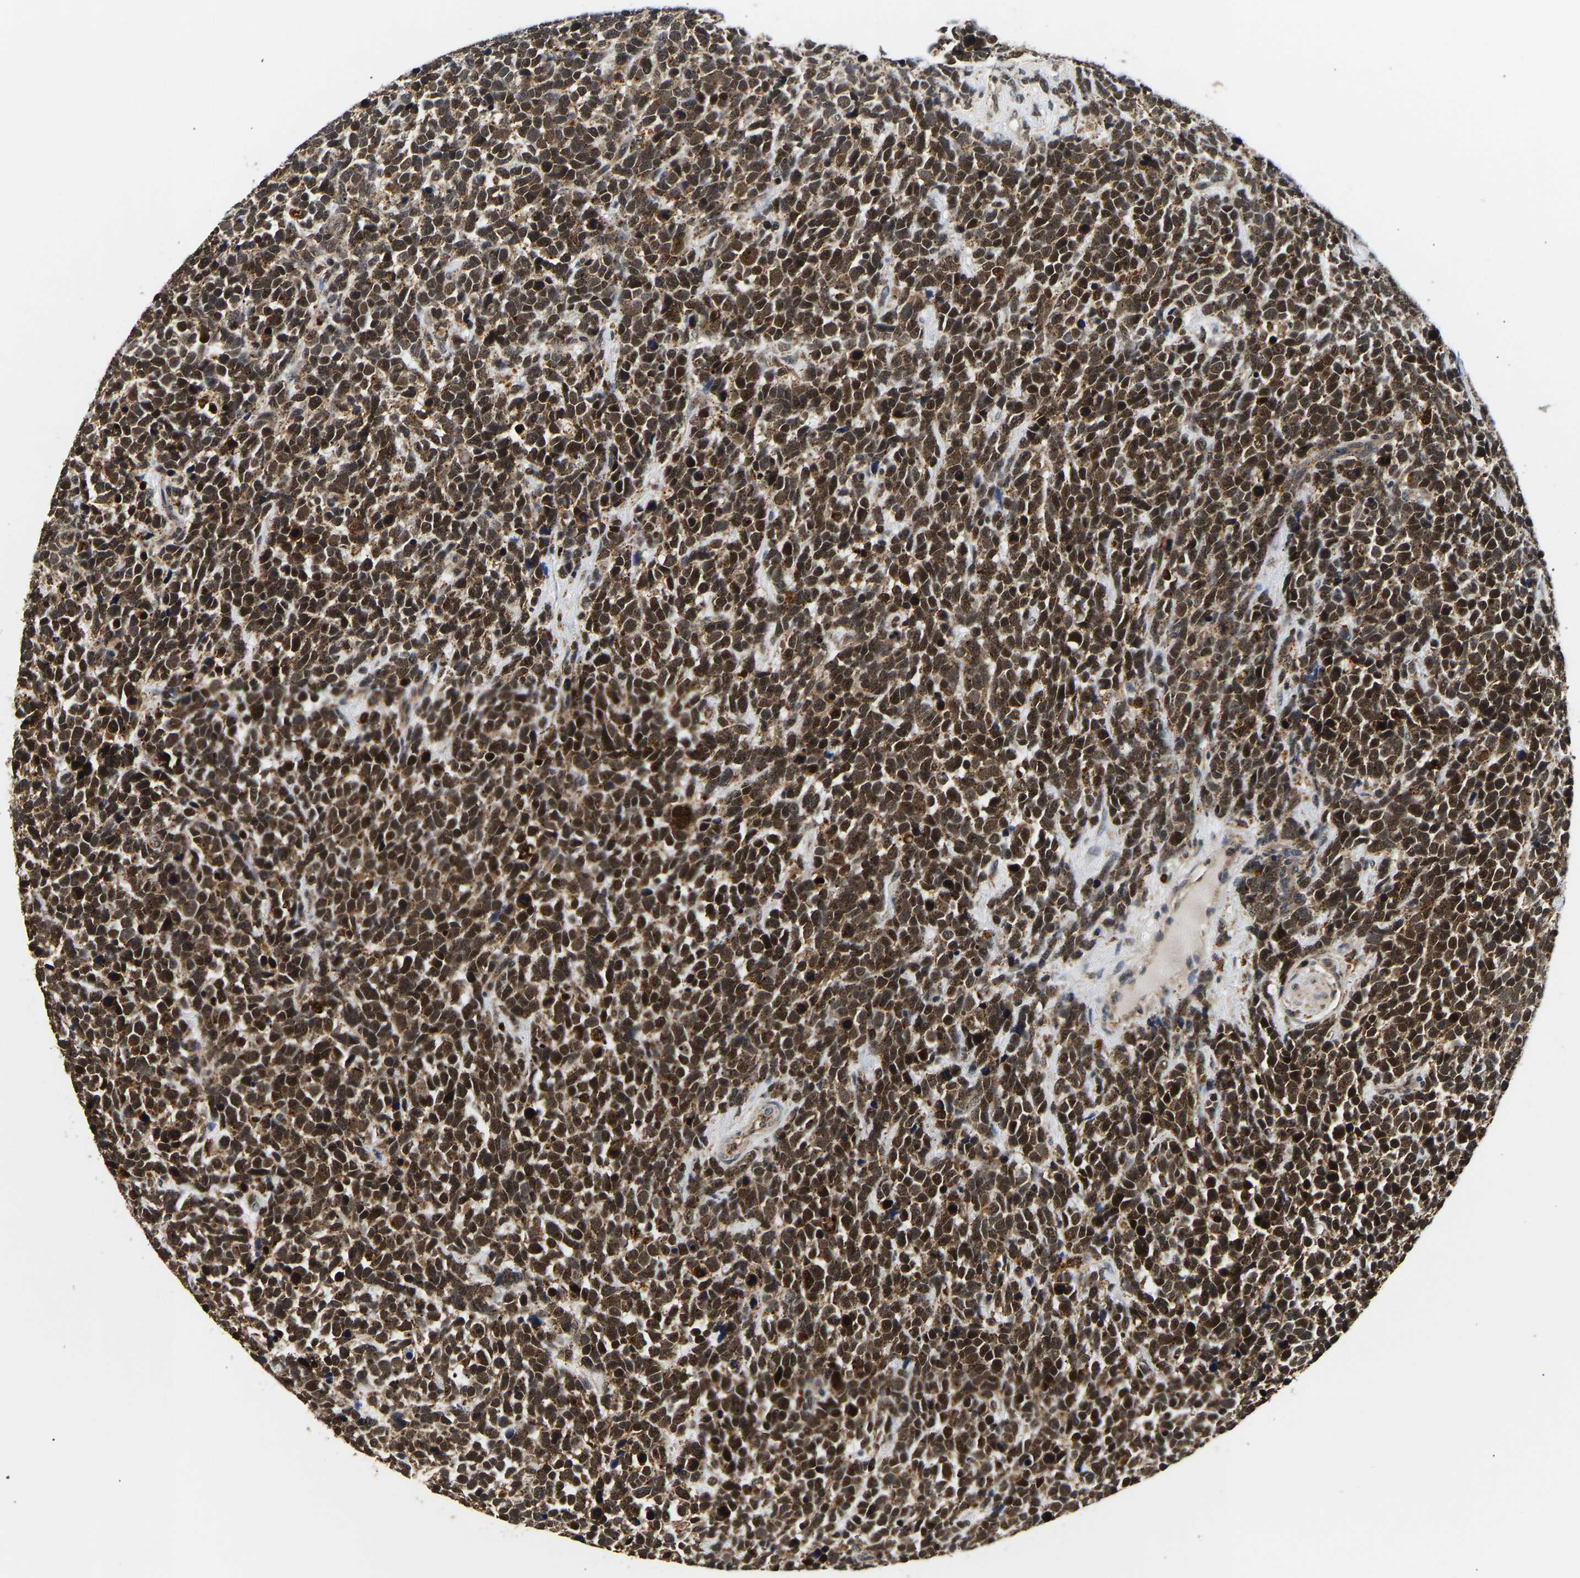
{"staining": {"intensity": "strong", "quantity": ">75%", "location": "cytoplasmic/membranous,nuclear"}, "tissue": "urothelial cancer", "cell_type": "Tumor cells", "image_type": "cancer", "snomed": [{"axis": "morphology", "description": "Urothelial carcinoma, High grade"}, {"axis": "topography", "description": "Urinary bladder"}], "caption": "Human high-grade urothelial carcinoma stained with a protein marker shows strong staining in tumor cells.", "gene": "SMU1", "patient": {"sex": "female", "age": 82}}